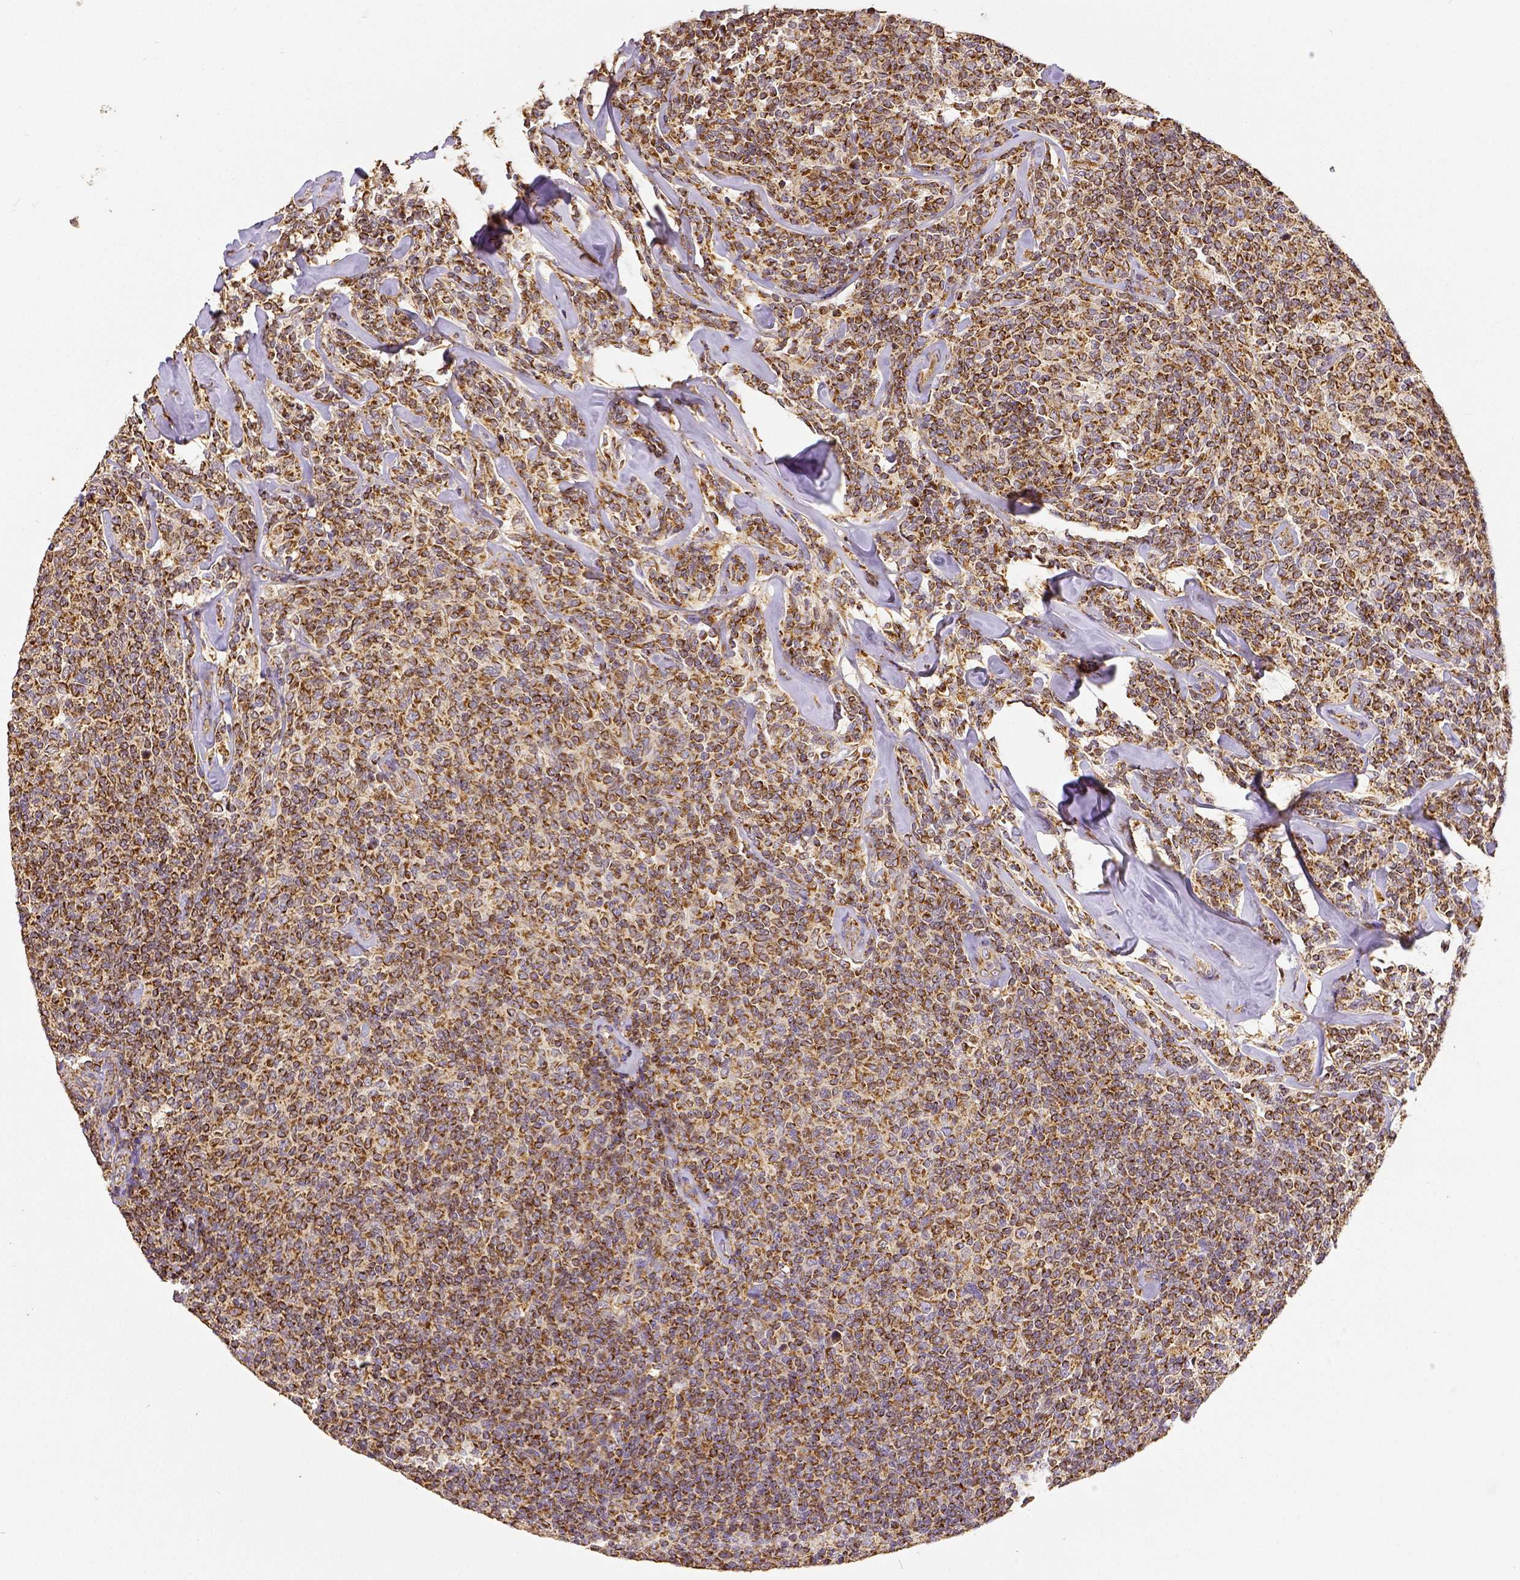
{"staining": {"intensity": "strong", "quantity": ">75%", "location": "cytoplasmic/membranous"}, "tissue": "lymphoma", "cell_type": "Tumor cells", "image_type": "cancer", "snomed": [{"axis": "morphology", "description": "Malignant lymphoma, non-Hodgkin's type, Low grade"}, {"axis": "topography", "description": "Lymph node"}], "caption": "DAB (3,3'-diaminobenzidine) immunohistochemical staining of human lymphoma displays strong cytoplasmic/membranous protein staining in approximately >75% of tumor cells. The staining is performed using DAB (3,3'-diaminobenzidine) brown chromogen to label protein expression. The nuclei are counter-stained blue using hematoxylin.", "gene": "SDHB", "patient": {"sex": "female", "age": 56}}